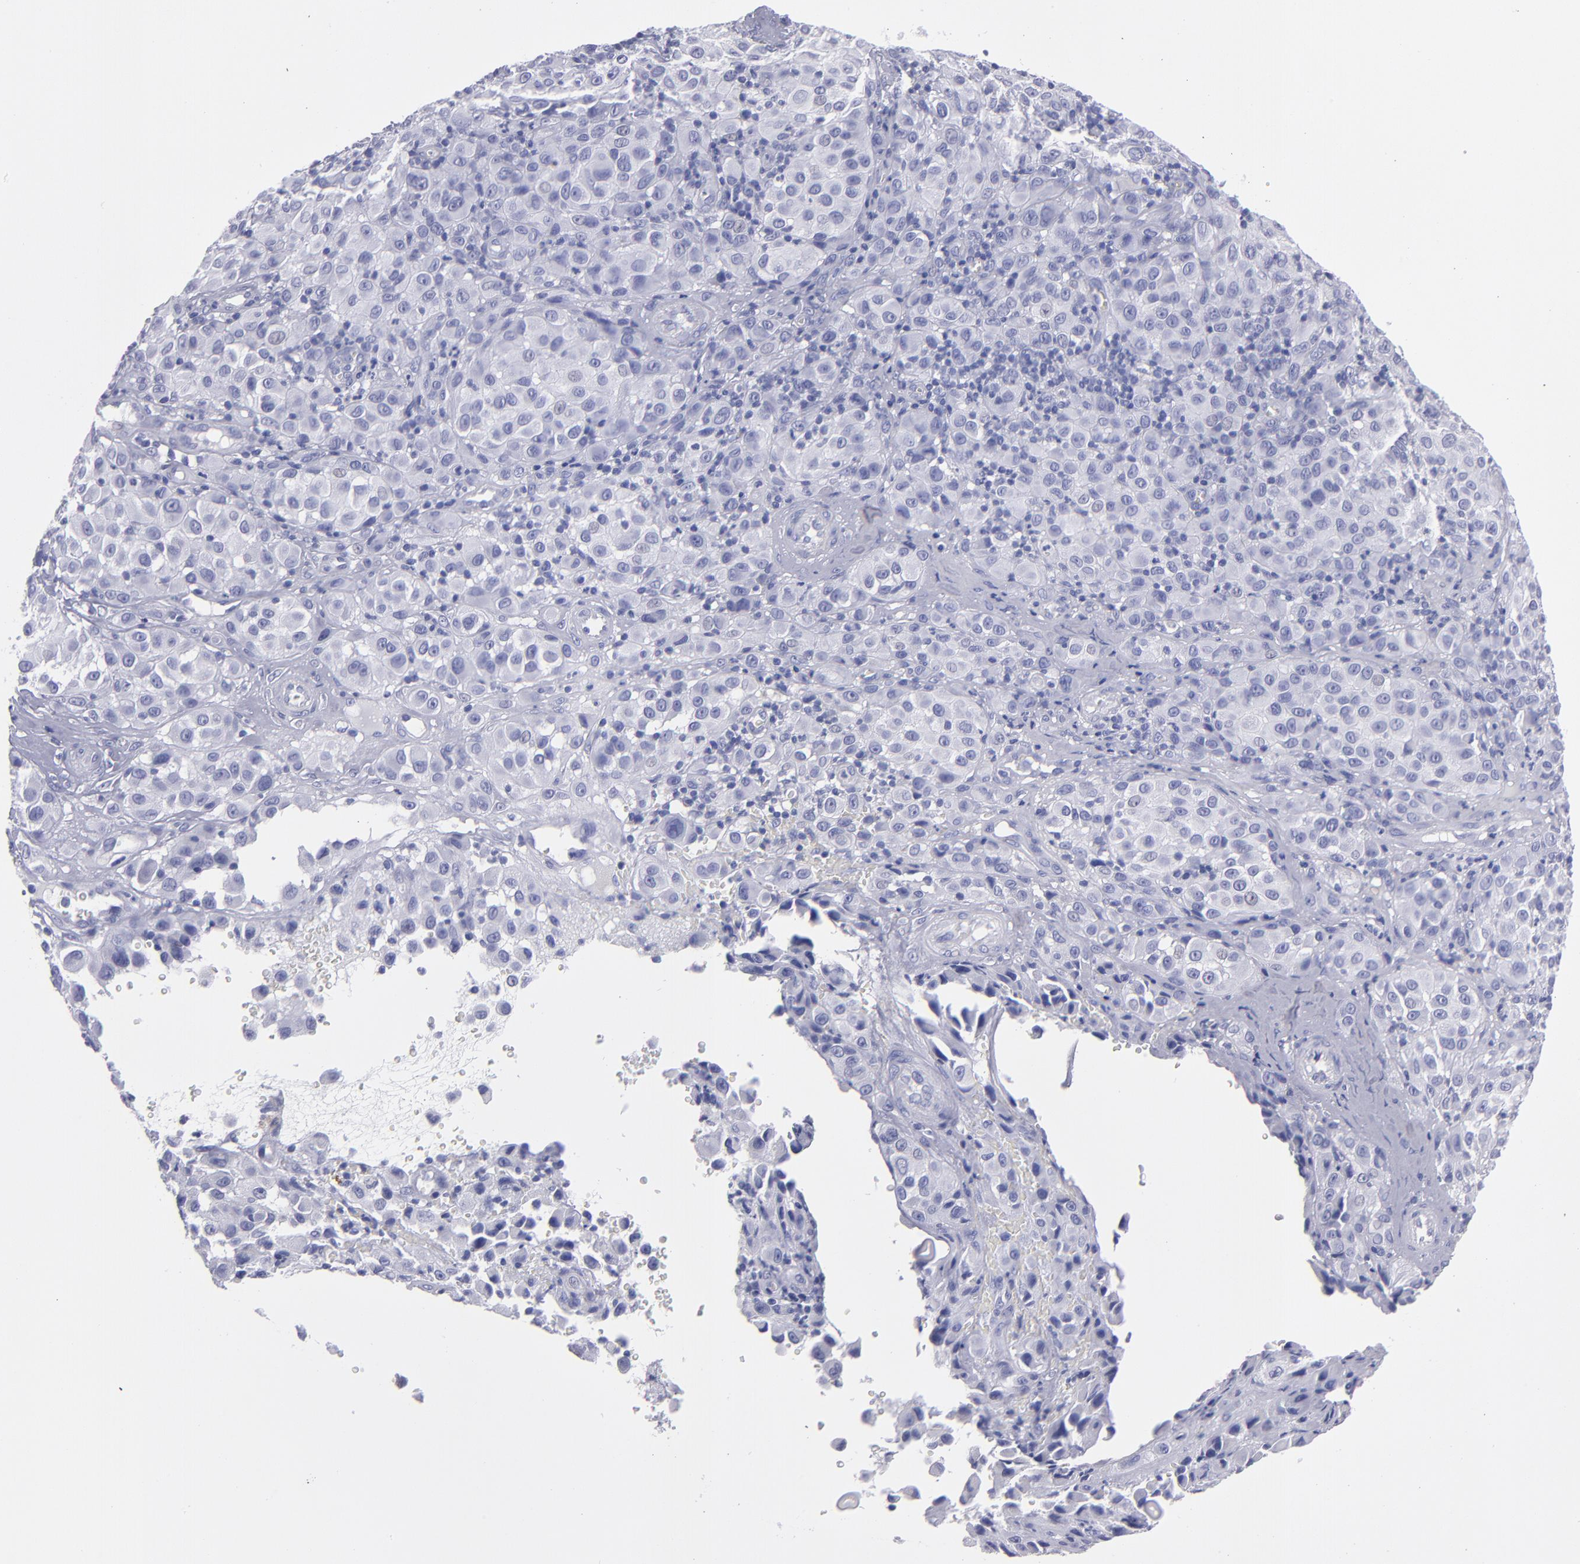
{"staining": {"intensity": "negative", "quantity": "none", "location": "none"}, "tissue": "melanoma", "cell_type": "Tumor cells", "image_type": "cancer", "snomed": [{"axis": "morphology", "description": "Malignant melanoma, NOS"}, {"axis": "topography", "description": "Skin"}], "caption": "Malignant melanoma was stained to show a protein in brown. There is no significant positivity in tumor cells.", "gene": "MB", "patient": {"sex": "female", "age": 21}}